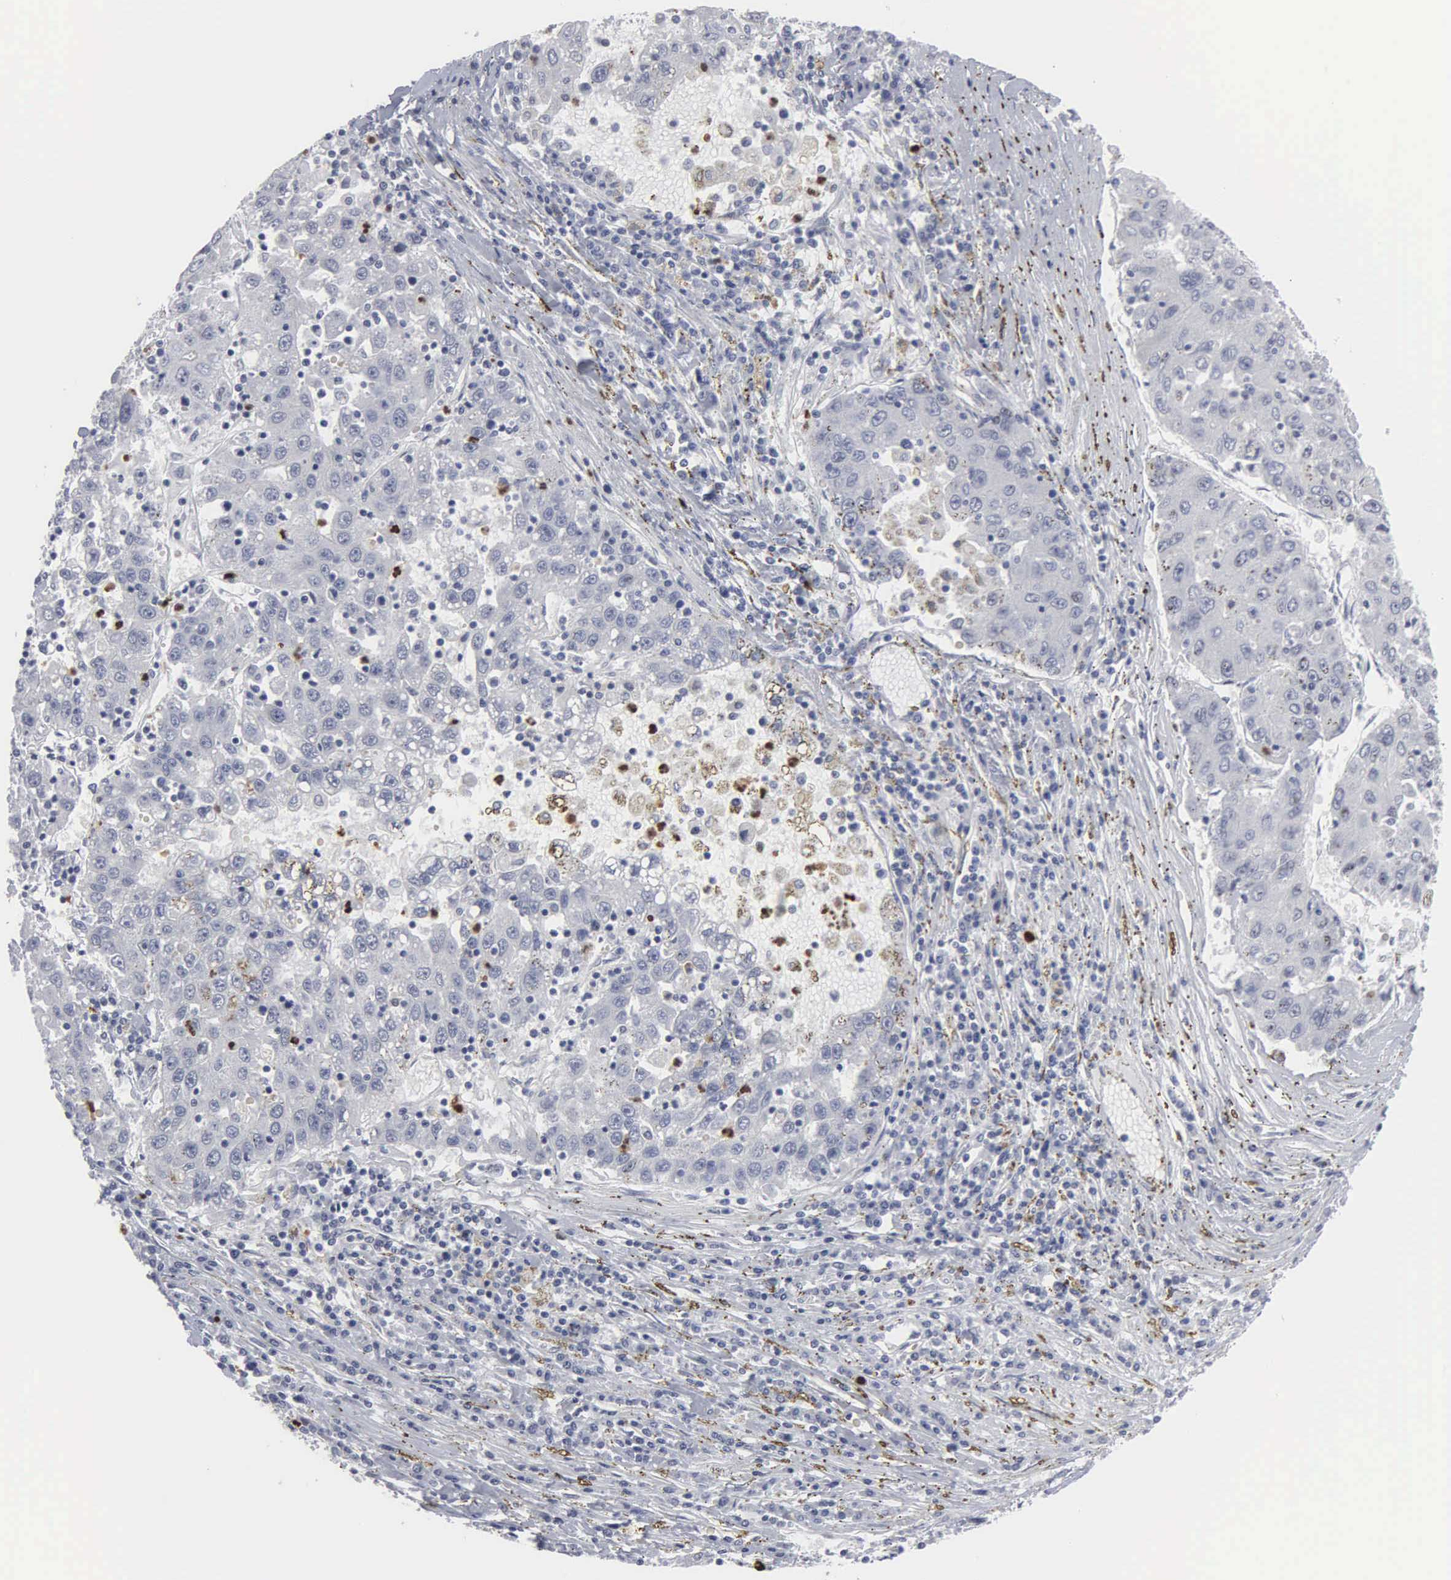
{"staining": {"intensity": "negative", "quantity": "none", "location": "none"}, "tissue": "liver cancer", "cell_type": "Tumor cells", "image_type": "cancer", "snomed": [{"axis": "morphology", "description": "Carcinoma, Hepatocellular, NOS"}, {"axis": "topography", "description": "Liver"}], "caption": "This is an immunohistochemistry photomicrograph of human liver hepatocellular carcinoma. There is no positivity in tumor cells.", "gene": "SPIN3", "patient": {"sex": "male", "age": 49}}